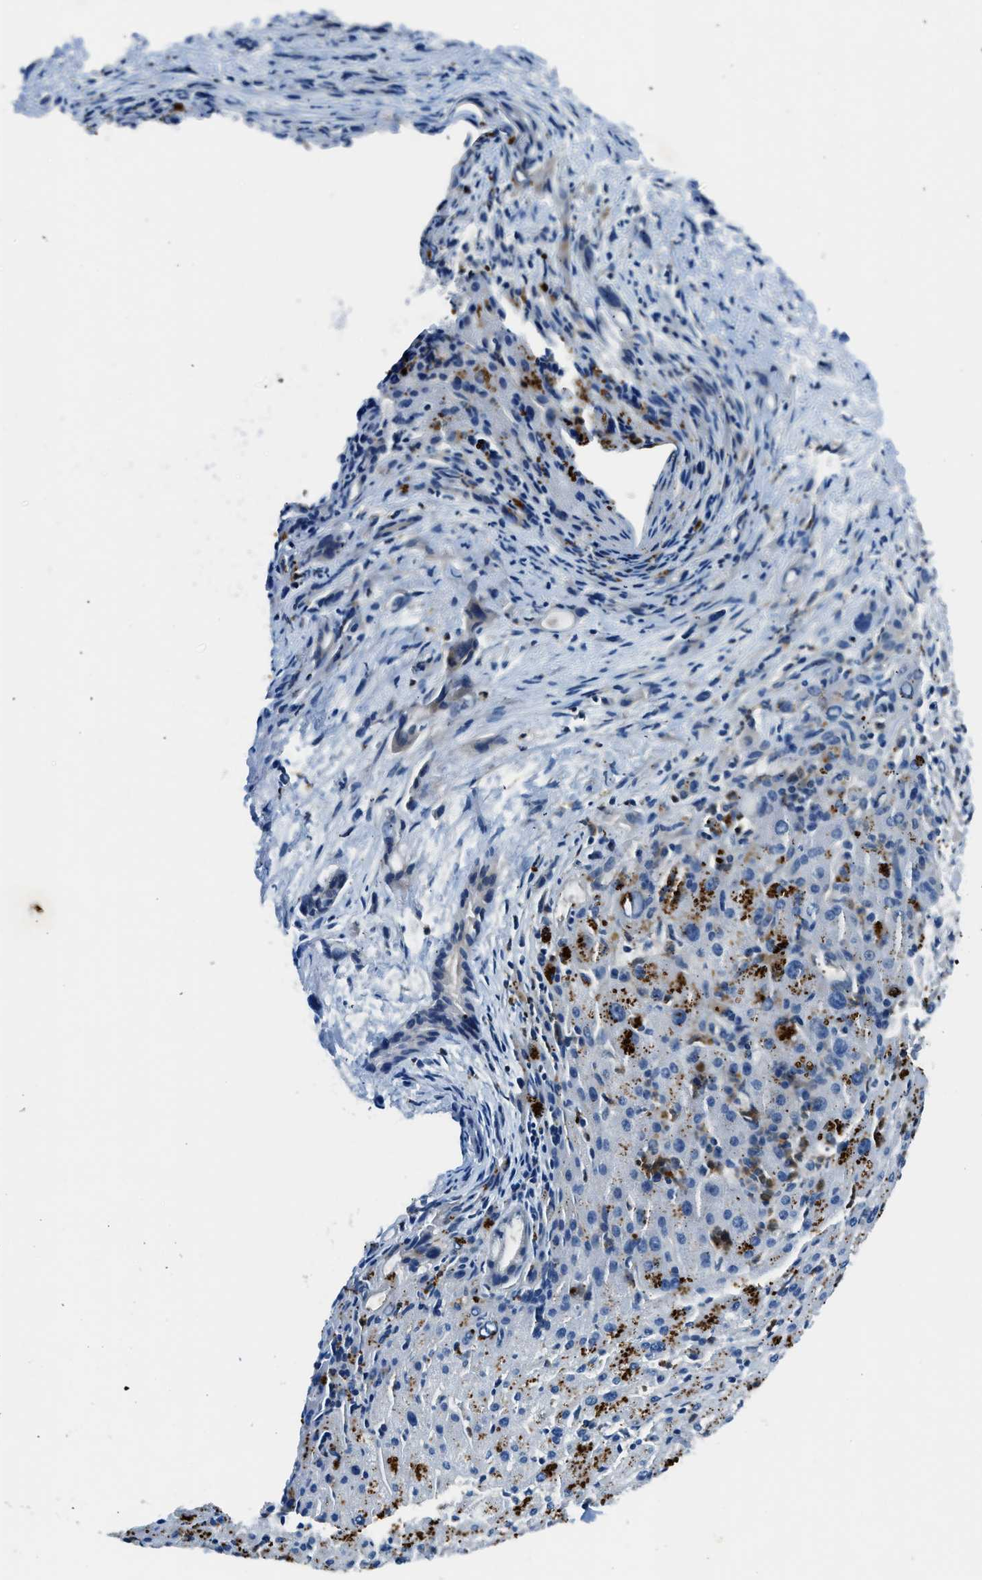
{"staining": {"intensity": "negative", "quantity": "none", "location": "none"}, "tissue": "liver cancer", "cell_type": "Tumor cells", "image_type": "cancer", "snomed": [{"axis": "morphology", "description": "Cholangiocarcinoma"}, {"axis": "topography", "description": "Liver"}], "caption": "Cholangiocarcinoma (liver) was stained to show a protein in brown. There is no significant positivity in tumor cells.", "gene": "BMP1", "patient": {"sex": "female", "age": 72}}